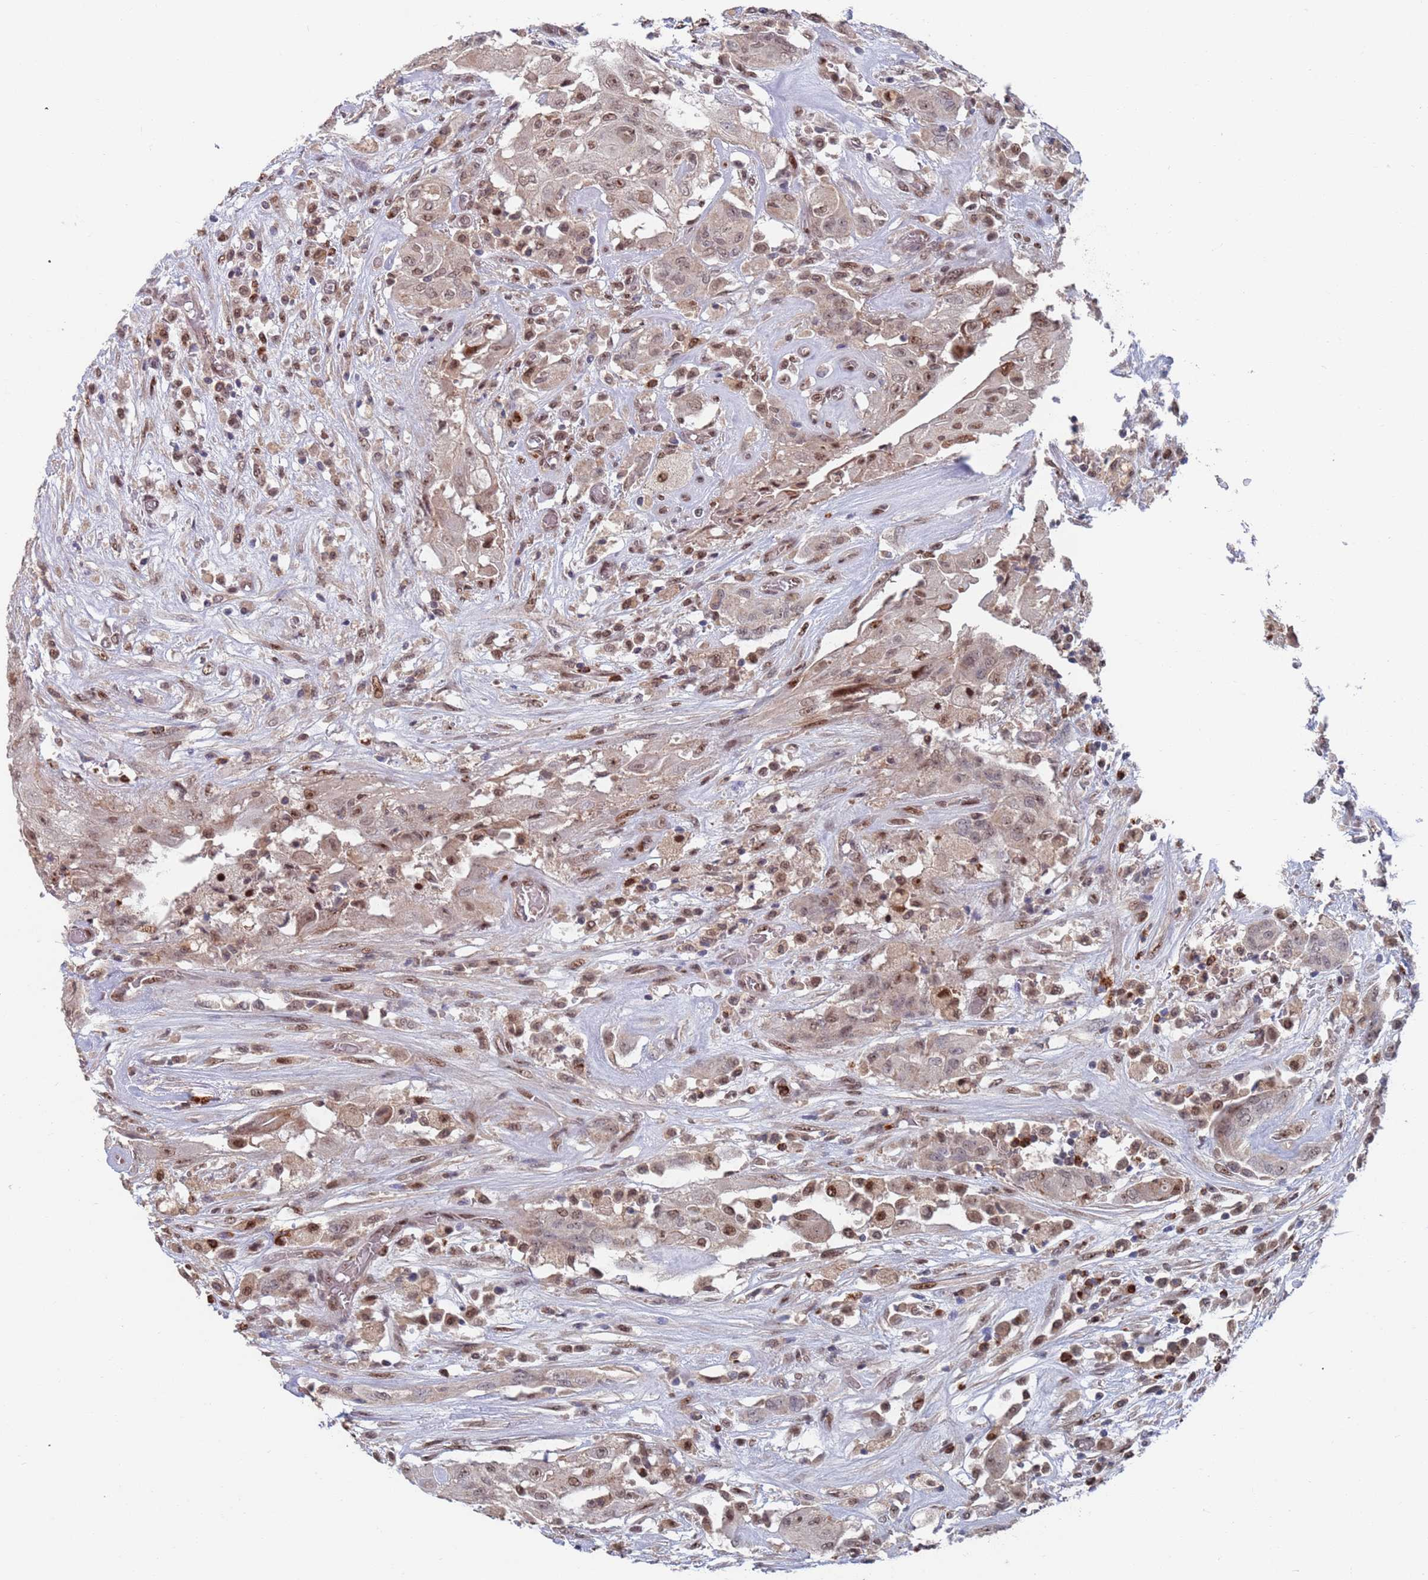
{"staining": {"intensity": "moderate", "quantity": ">75%", "location": "nuclear"}, "tissue": "thyroid cancer", "cell_type": "Tumor cells", "image_type": "cancer", "snomed": [{"axis": "morphology", "description": "Papillary adenocarcinoma, NOS"}, {"axis": "topography", "description": "Thyroid gland"}], "caption": "Moderate nuclear staining is seen in about >75% of tumor cells in thyroid cancer (papillary adenocarcinoma).", "gene": "RPP25", "patient": {"sex": "female", "age": 59}}